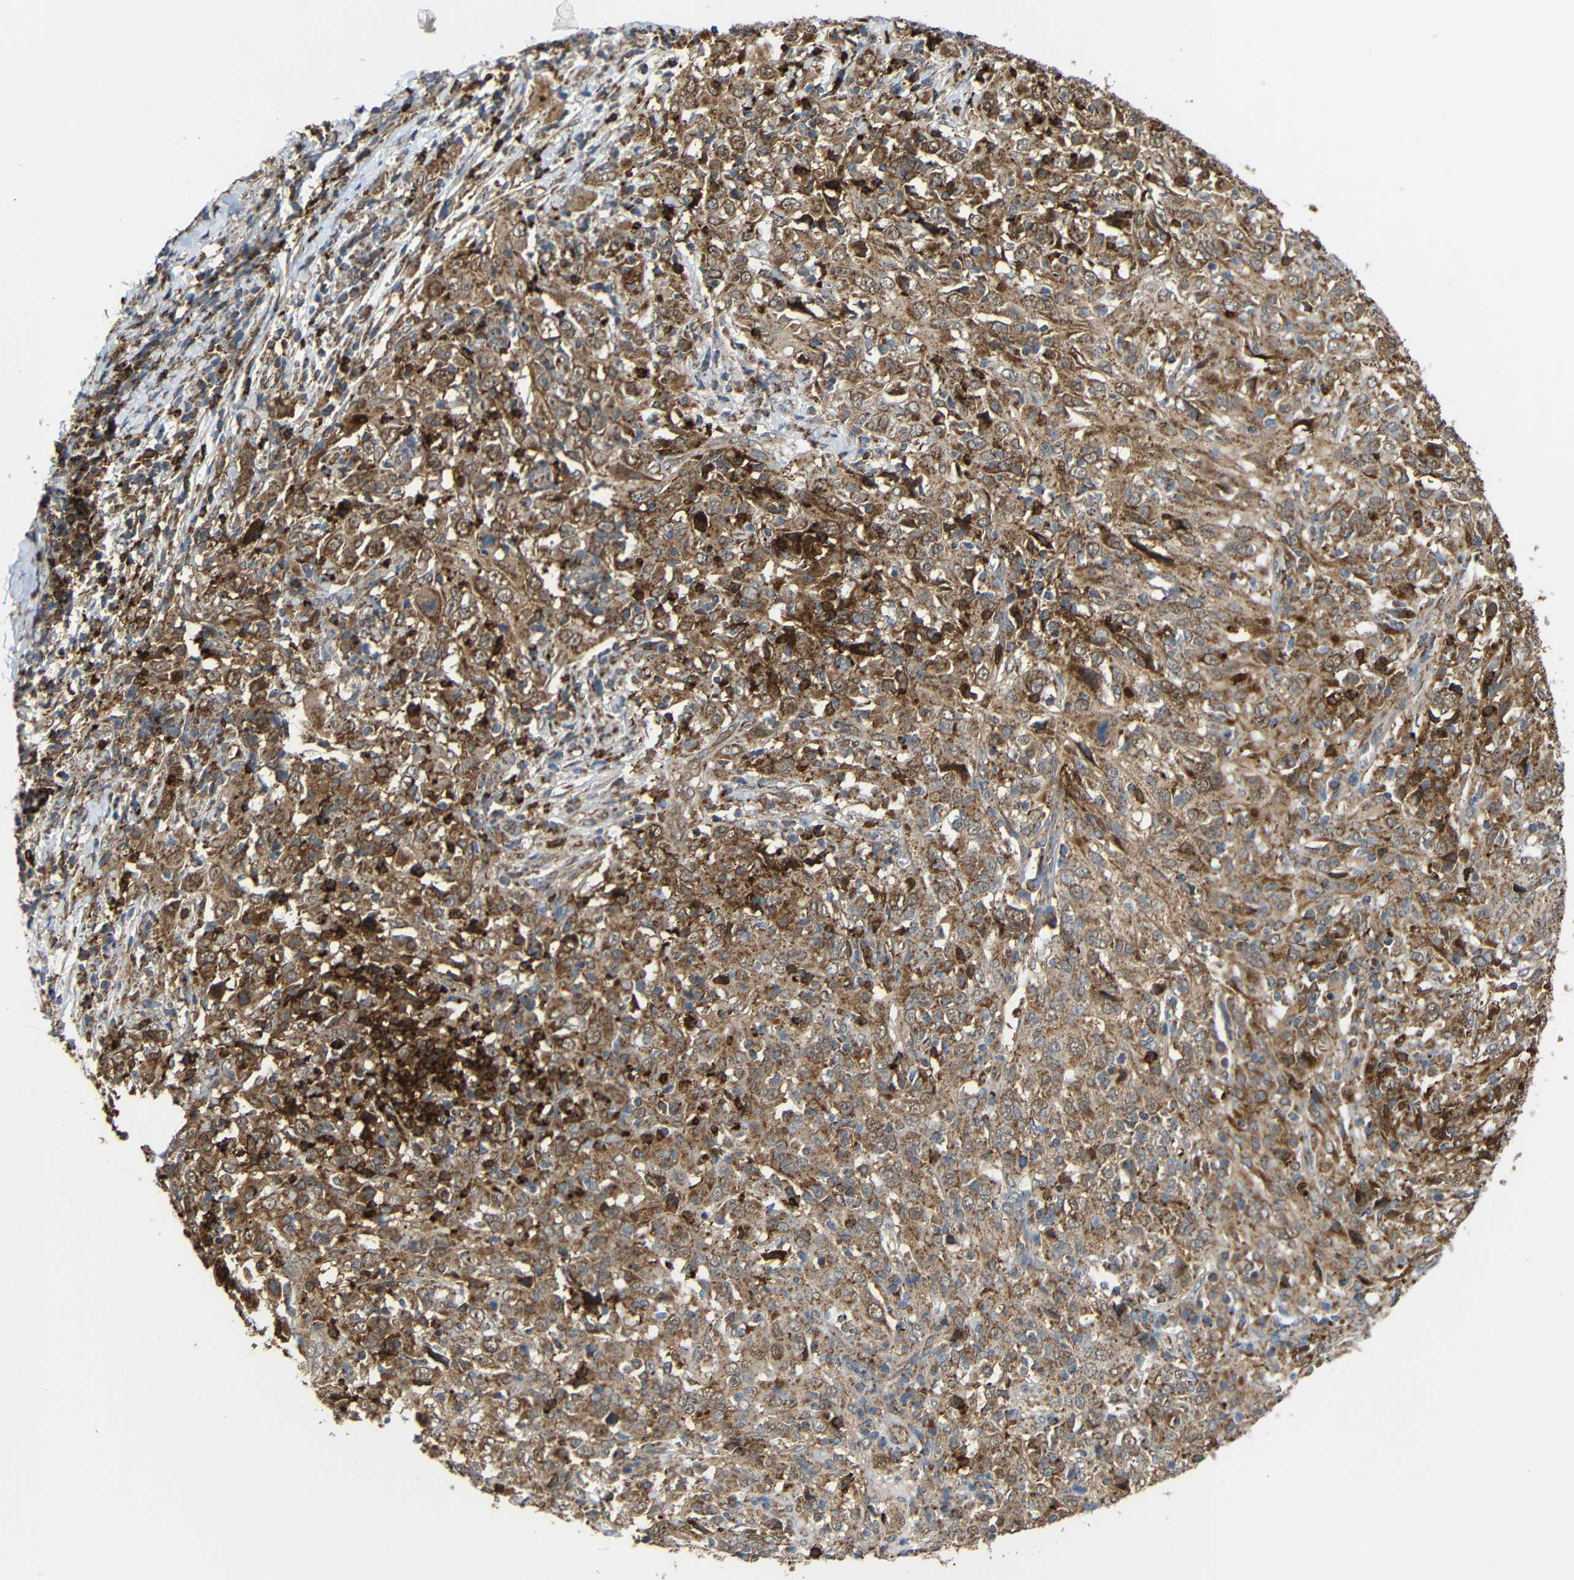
{"staining": {"intensity": "moderate", "quantity": ">75%", "location": "cytoplasmic/membranous"}, "tissue": "cervical cancer", "cell_type": "Tumor cells", "image_type": "cancer", "snomed": [{"axis": "morphology", "description": "Squamous cell carcinoma, NOS"}, {"axis": "topography", "description": "Cervix"}], "caption": "Cervical squamous cell carcinoma stained with immunohistochemistry reveals moderate cytoplasmic/membranous staining in approximately >75% of tumor cells.", "gene": "C1GALT1", "patient": {"sex": "female", "age": 46}}